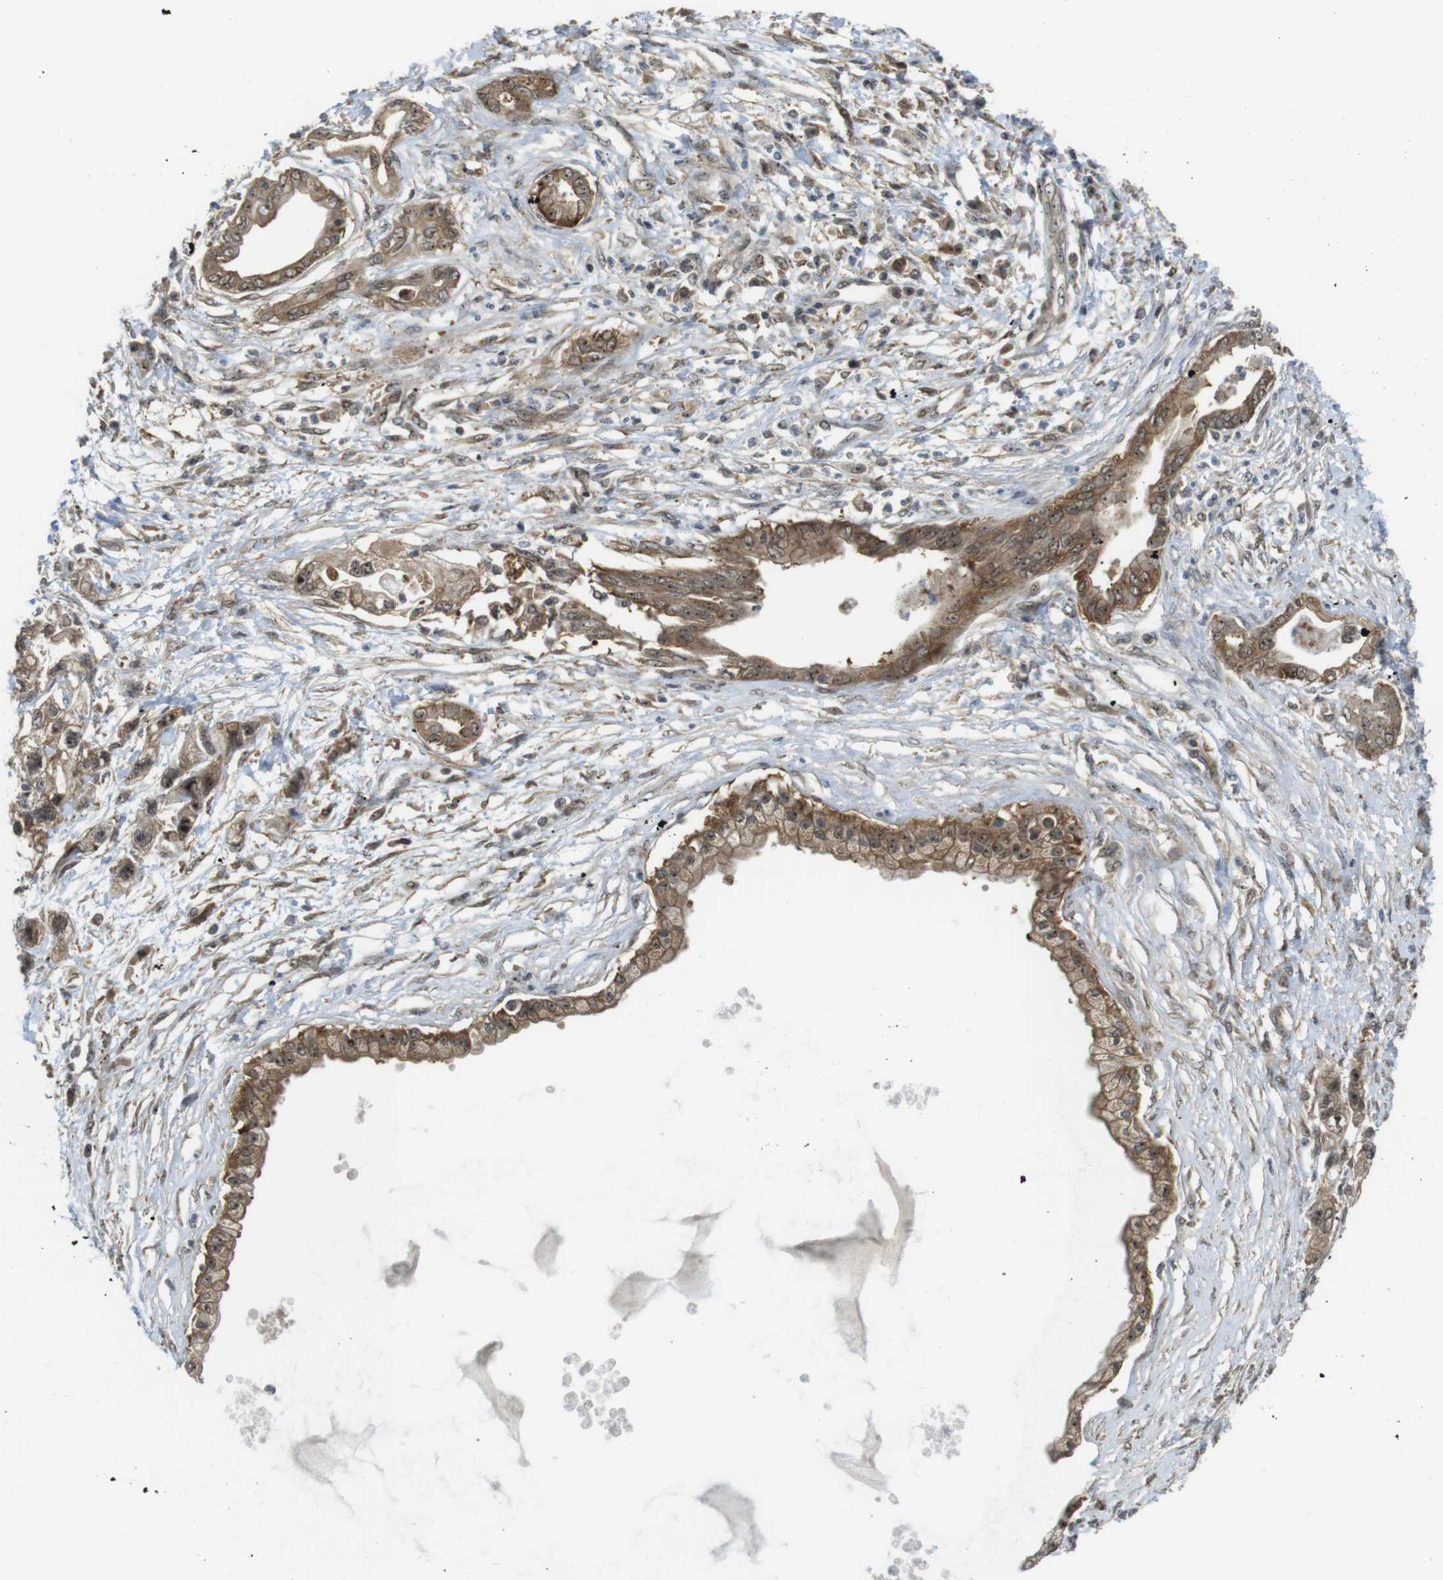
{"staining": {"intensity": "moderate", "quantity": ">75%", "location": "cytoplasmic/membranous,nuclear"}, "tissue": "pancreatic cancer", "cell_type": "Tumor cells", "image_type": "cancer", "snomed": [{"axis": "morphology", "description": "Adenocarcinoma, NOS"}, {"axis": "topography", "description": "Pancreas"}], "caption": "Protein expression analysis of human pancreatic cancer (adenocarcinoma) reveals moderate cytoplasmic/membranous and nuclear staining in about >75% of tumor cells. The staining was performed using DAB to visualize the protein expression in brown, while the nuclei were stained in blue with hematoxylin (Magnification: 20x).", "gene": "CC2D1A", "patient": {"sex": "male", "age": 56}}